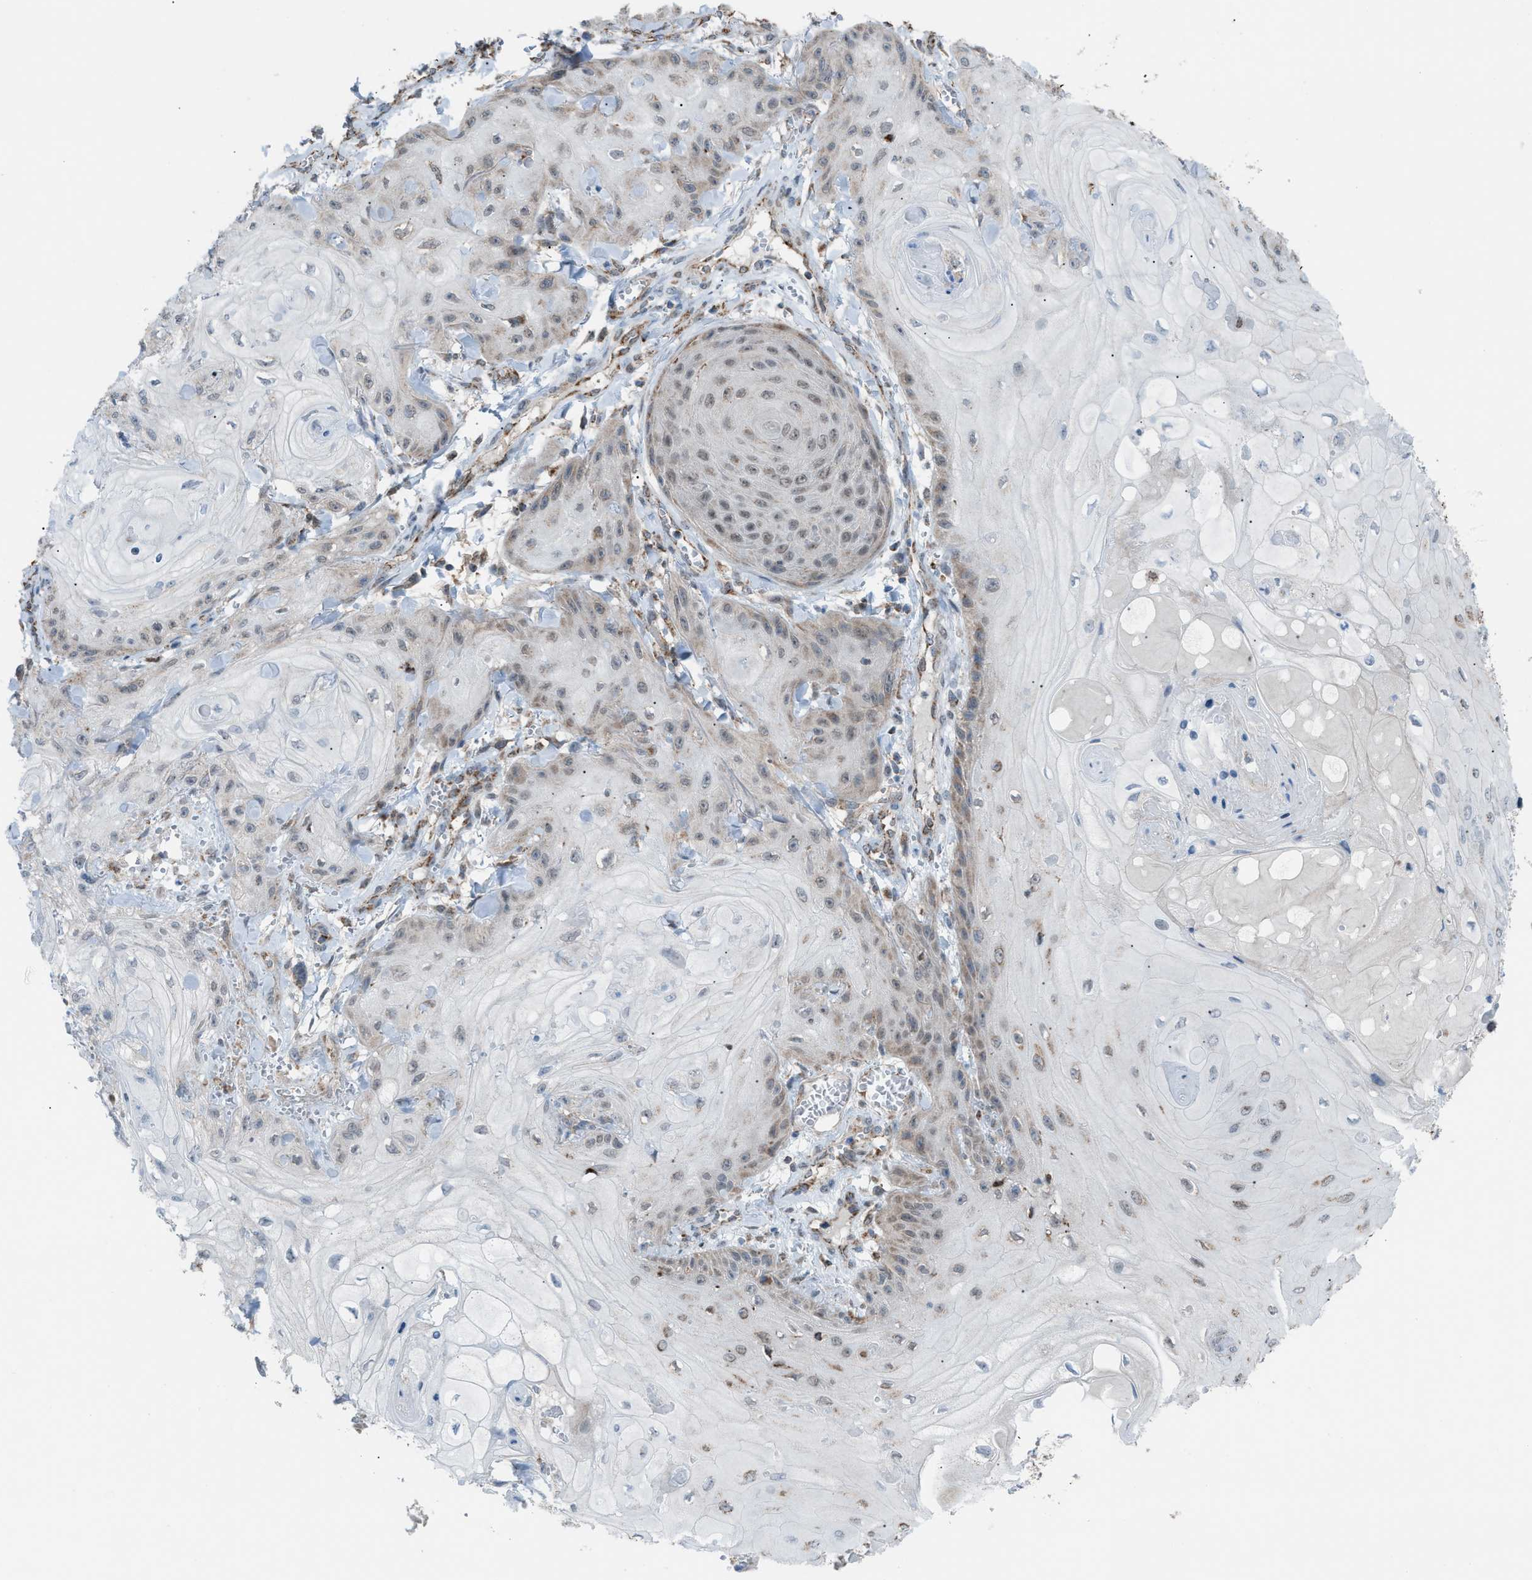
{"staining": {"intensity": "weak", "quantity": ">75%", "location": "cytoplasmic/membranous,nuclear"}, "tissue": "skin cancer", "cell_type": "Tumor cells", "image_type": "cancer", "snomed": [{"axis": "morphology", "description": "Squamous cell carcinoma, NOS"}, {"axis": "topography", "description": "Skin"}], "caption": "The micrograph demonstrates staining of squamous cell carcinoma (skin), revealing weak cytoplasmic/membranous and nuclear protein positivity (brown color) within tumor cells.", "gene": "SRM", "patient": {"sex": "male", "age": 74}}